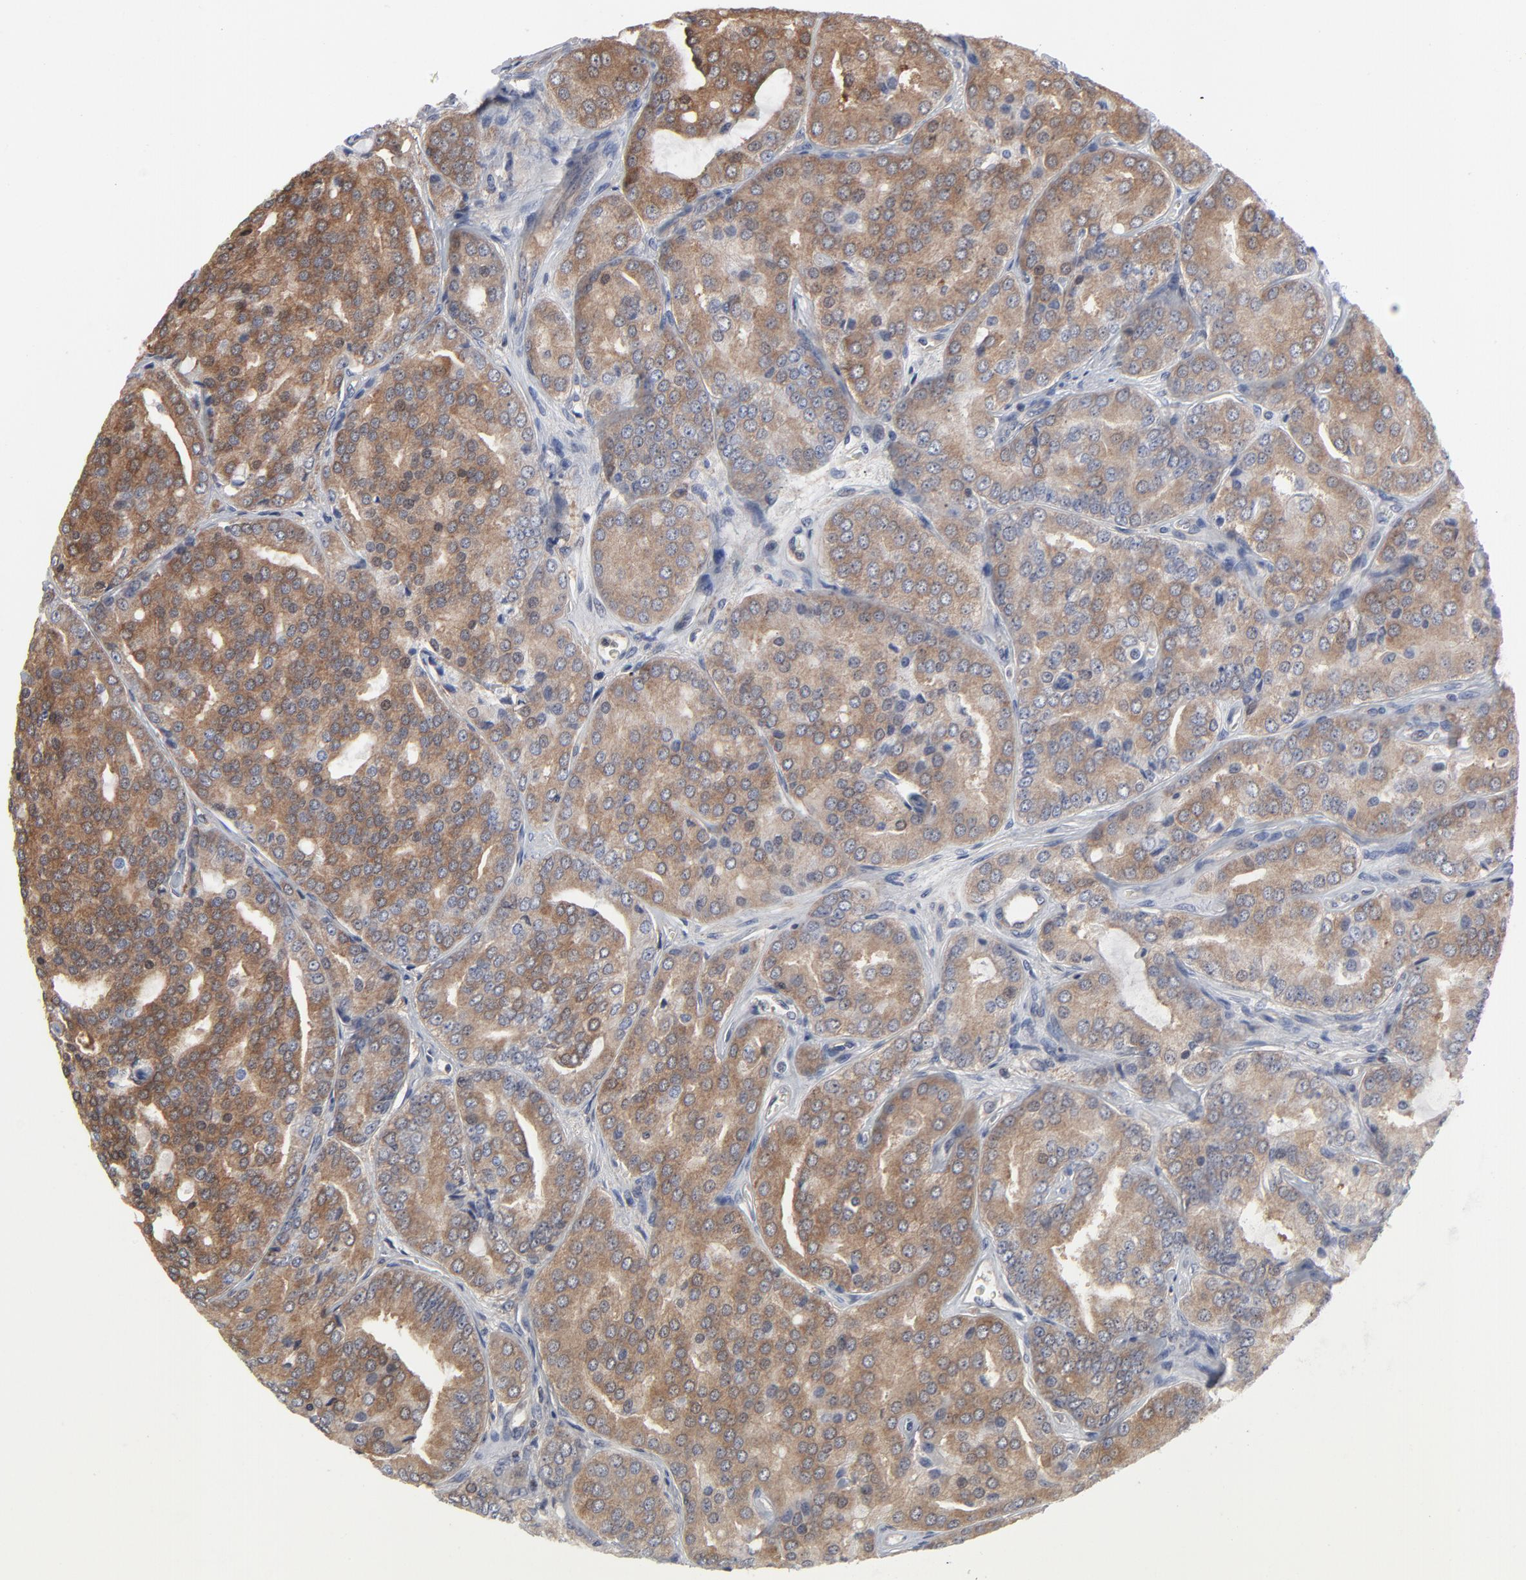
{"staining": {"intensity": "moderate", "quantity": ">75%", "location": "cytoplasmic/membranous"}, "tissue": "prostate cancer", "cell_type": "Tumor cells", "image_type": "cancer", "snomed": [{"axis": "morphology", "description": "Adenocarcinoma, High grade"}, {"axis": "topography", "description": "Prostate"}], "caption": "Prostate high-grade adenocarcinoma tissue shows moderate cytoplasmic/membranous staining in about >75% of tumor cells Immunohistochemistry (ihc) stains the protein of interest in brown and the nuclei are stained blue.", "gene": "MAP2K1", "patient": {"sex": "male", "age": 64}}